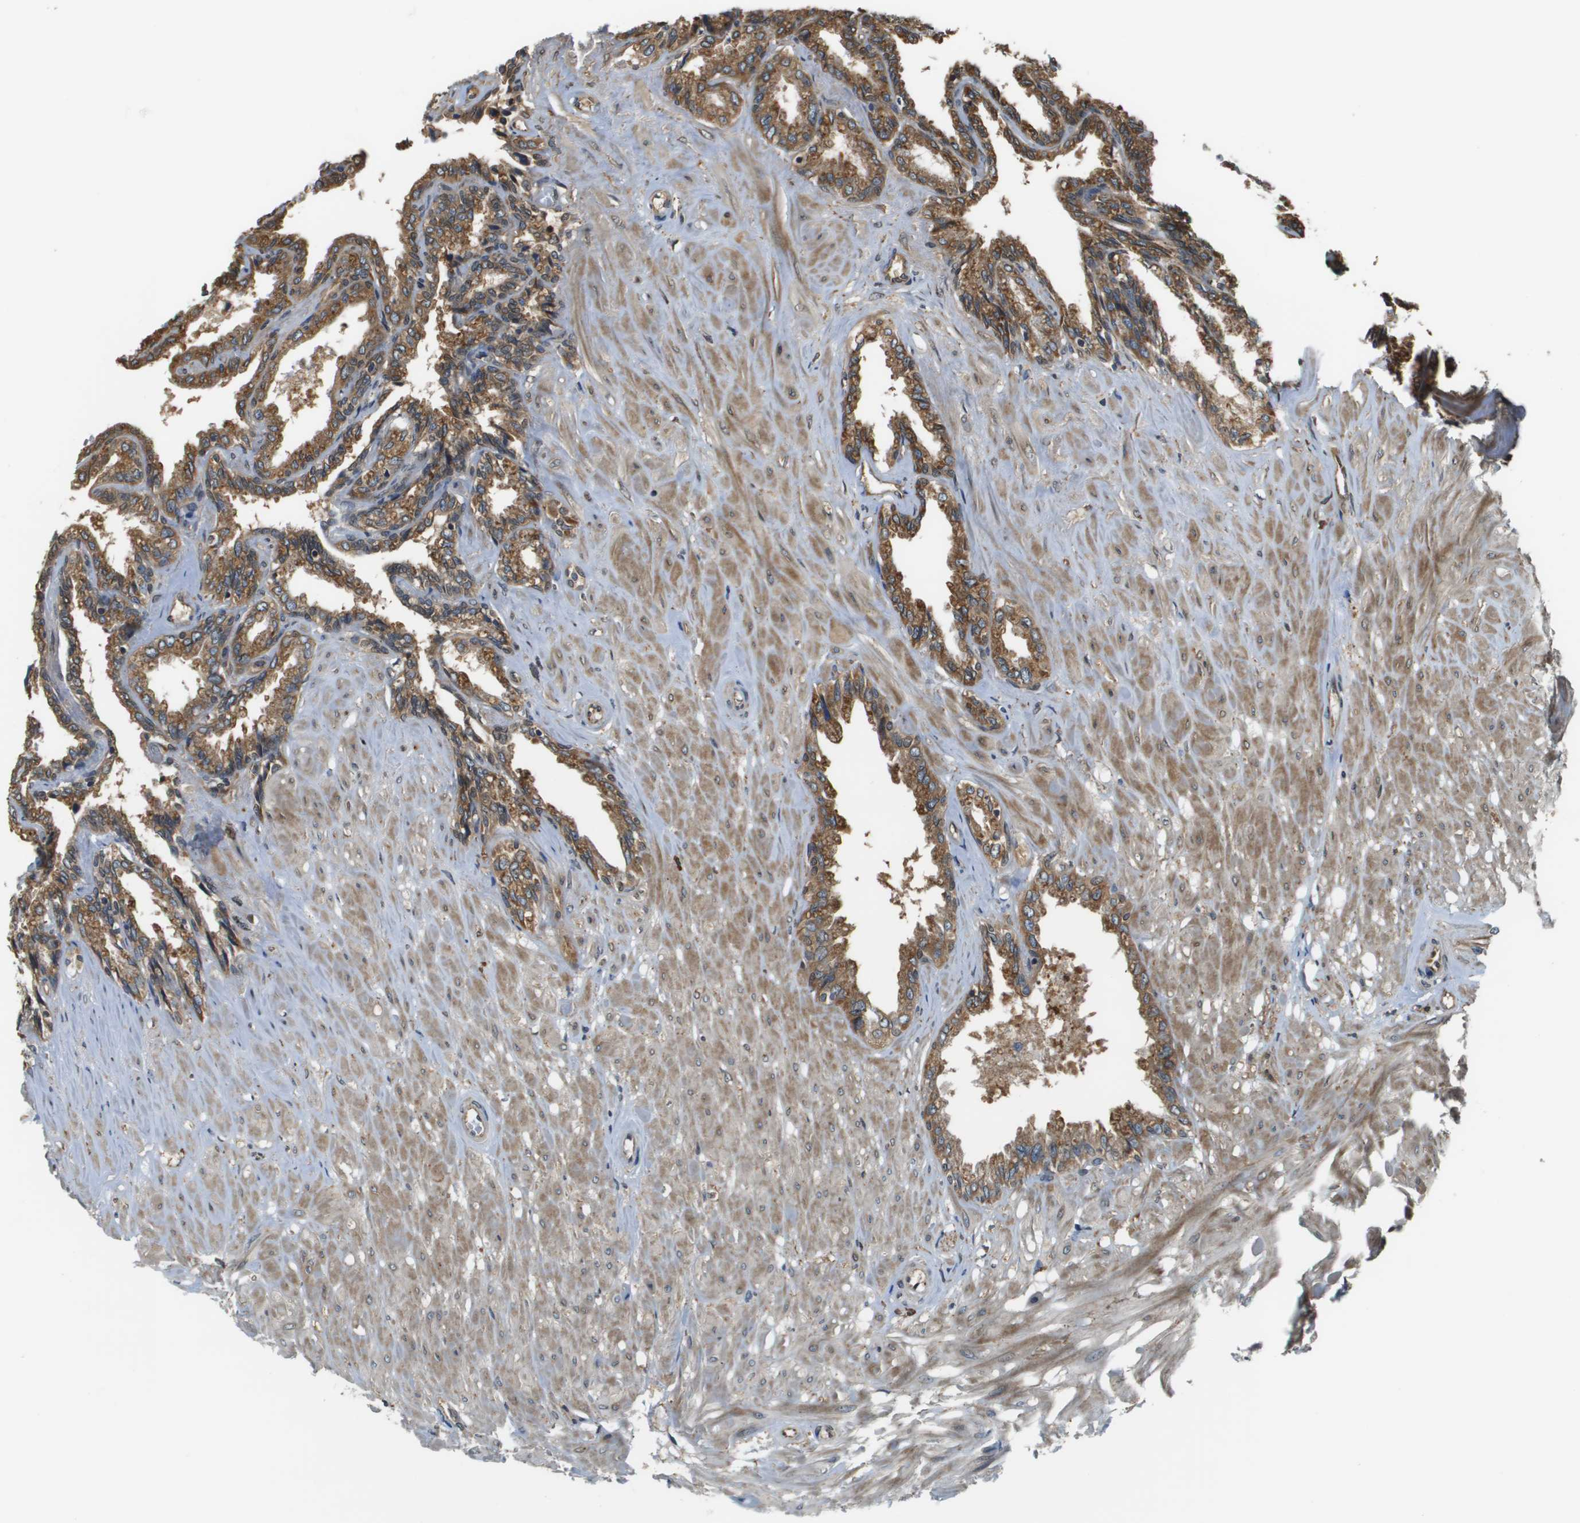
{"staining": {"intensity": "moderate", "quantity": ">75%", "location": "cytoplasmic/membranous"}, "tissue": "seminal vesicle", "cell_type": "Glandular cells", "image_type": "normal", "snomed": [{"axis": "morphology", "description": "Normal tissue, NOS"}, {"axis": "topography", "description": "Seminal veicle"}], "caption": "Immunohistochemical staining of benign seminal vesicle reveals moderate cytoplasmic/membranous protein positivity in approximately >75% of glandular cells. (DAB (3,3'-diaminobenzidine) = brown stain, brightfield microscopy at high magnification).", "gene": "SEC62", "patient": {"sex": "male", "age": 46}}